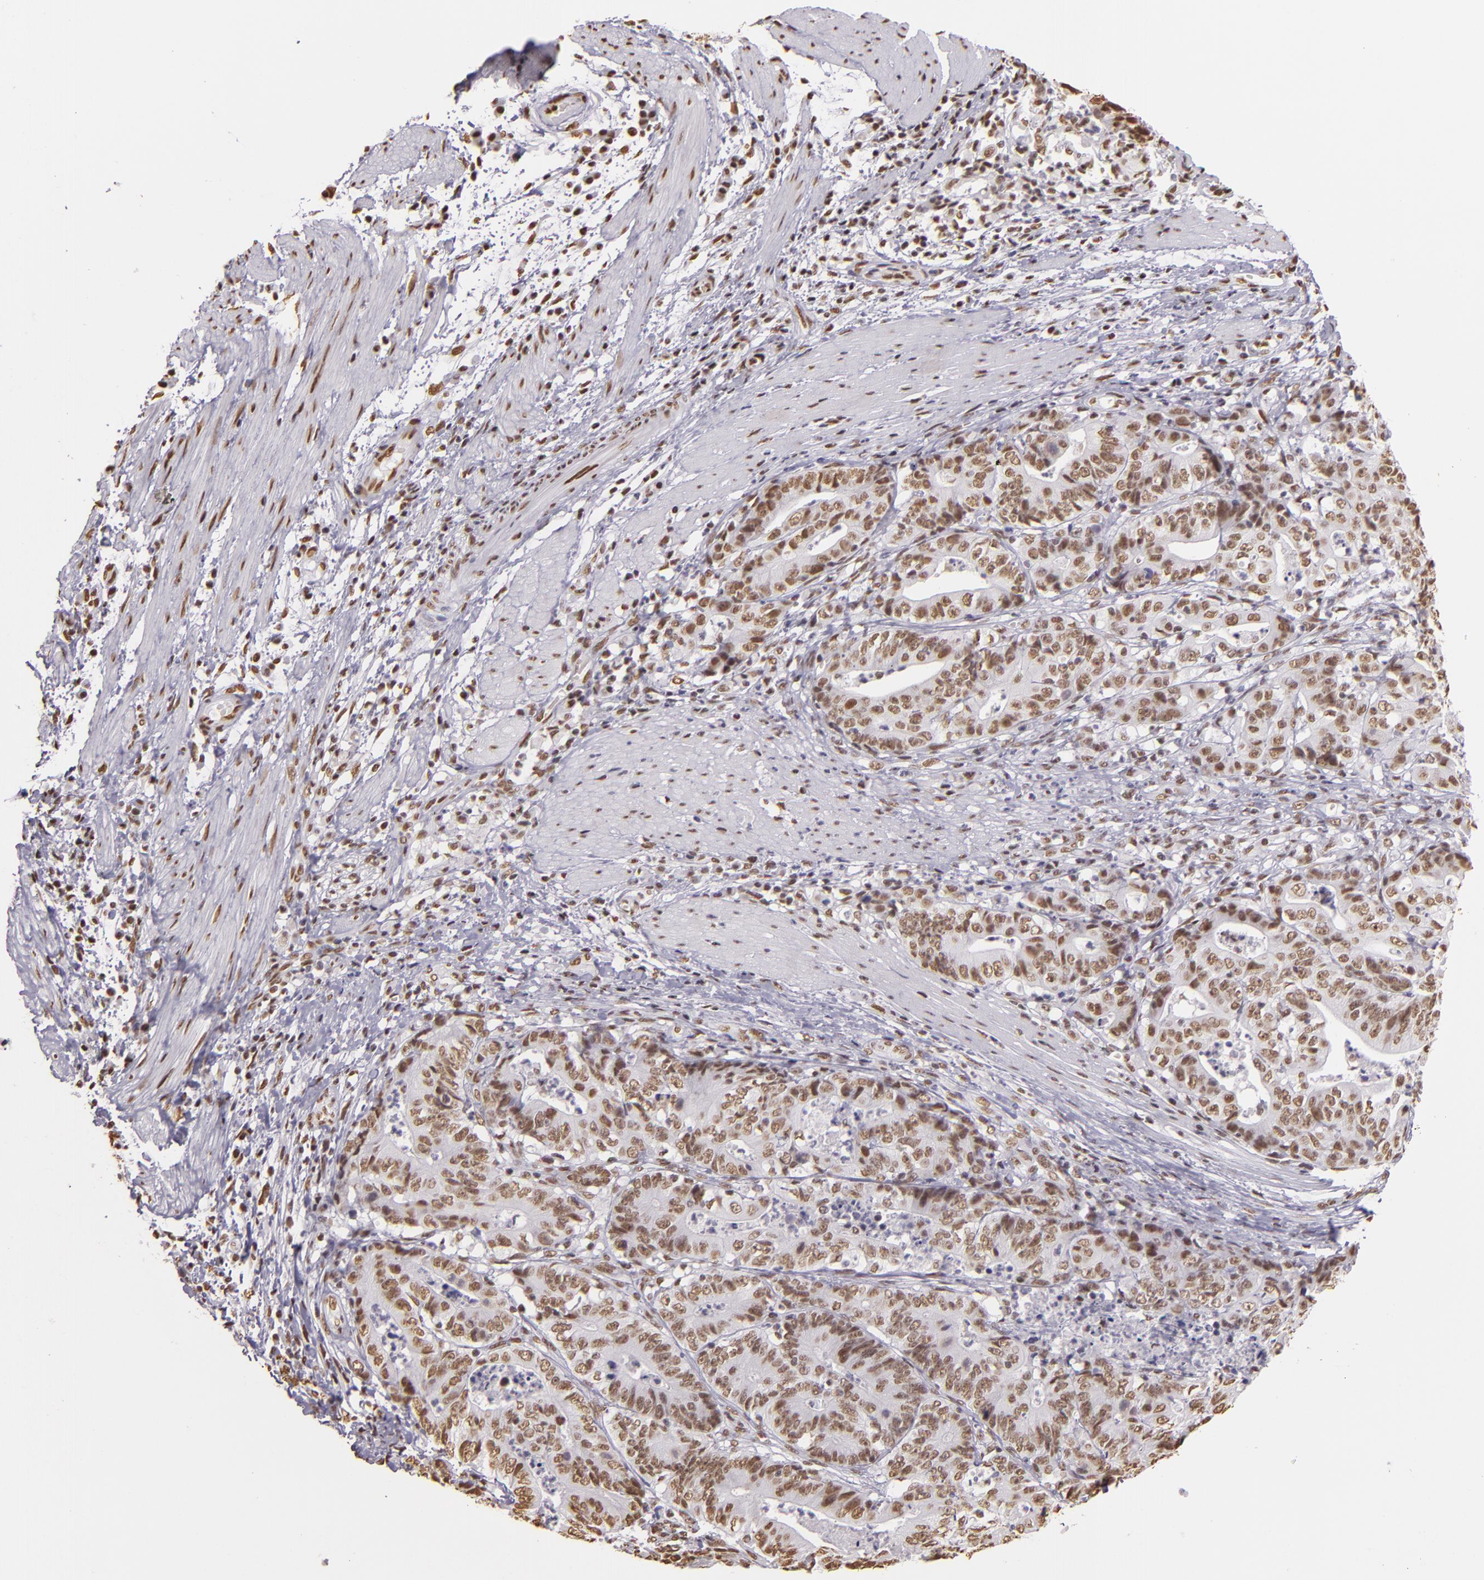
{"staining": {"intensity": "weak", "quantity": ">75%", "location": "nuclear"}, "tissue": "stomach cancer", "cell_type": "Tumor cells", "image_type": "cancer", "snomed": [{"axis": "morphology", "description": "Adenocarcinoma, NOS"}, {"axis": "topography", "description": "Stomach, lower"}], "caption": "This photomicrograph demonstrates immunohistochemistry (IHC) staining of human stomach cancer, with low weak nuclear staining in approximately >75% of tumor cells.", "gene": "PAPOLA", "patient": {"sex": "female", "age": 86}}